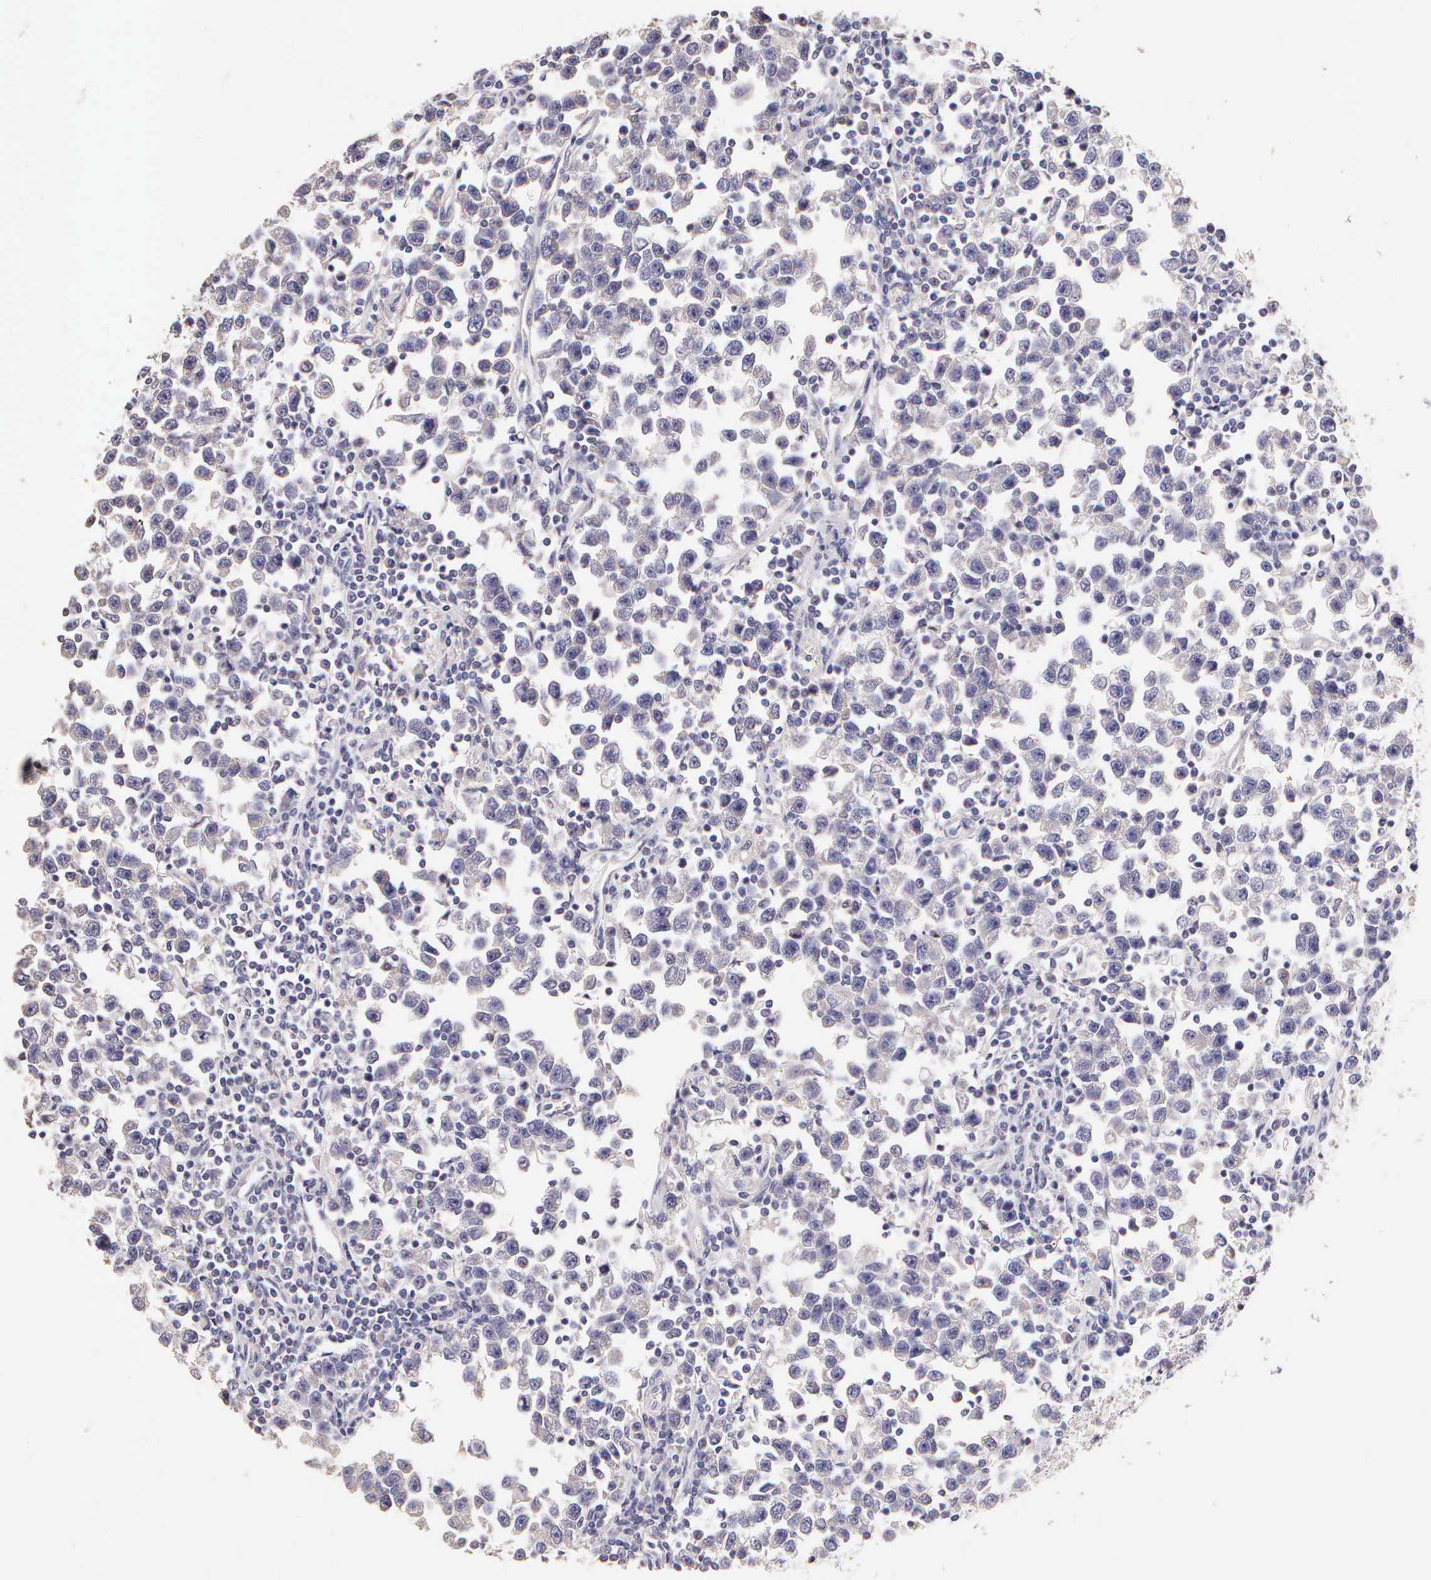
{"staining": {"intensity": "negative", "quantity": "none", "location": "none"}, "tissue": "testis cancer", "cell_type": "Tumor cells", "image_type": "cancer", "snomed": [{"axis": "morphology", "description": "Seminoma, NOS"}, {"axis": "topography", "description": "Testis"}], "caption": "High magnification brightfield microscopy of testis cancer stained with DAB (brown) and counterstained with hematoxylin (blue): tumor cells show no significant staining. The staining is performed using DAB brown chromogen with nuclei counter-stained in using hematoxylin.", "gene": "ESR1", "patient": {"sex": "male", "age": 43}}